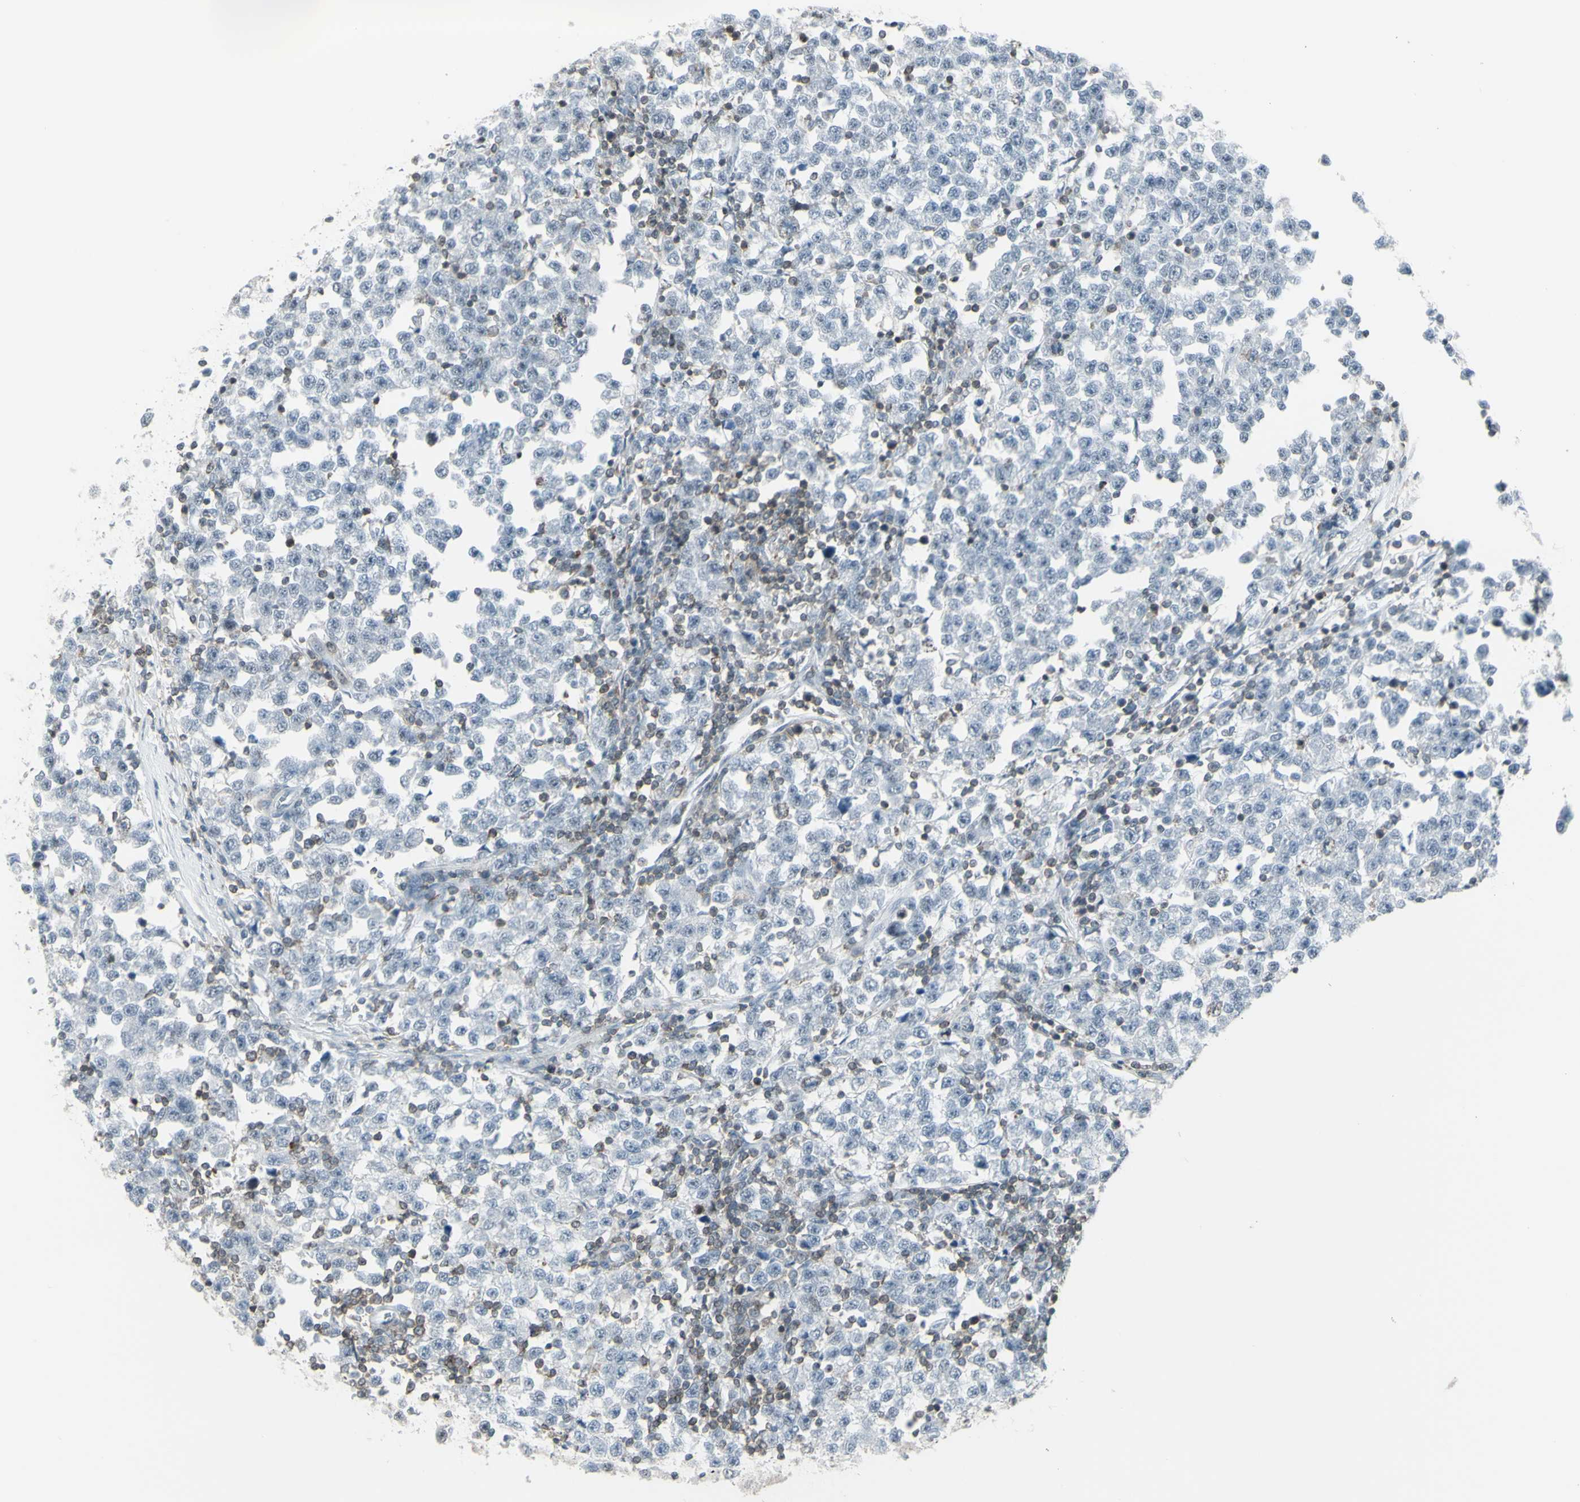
{"staining": {"intensity": "negative", "quantity": "none", "location": "none"}, "tissue": "testis cancer", "cell_type": "Tumor cells", "image_type": "cancer", "snomed": [{"axis": "morphology", "description": "Seminoma, NOS"}, {"axis": "topography", "description": "Testis"}], "caption": "Immunohistochemical staining of human testis seminoma displays no significant positivity in tumor cells.", "gene": "NRG1", "patient": {"sex": "male", "age": 43}}